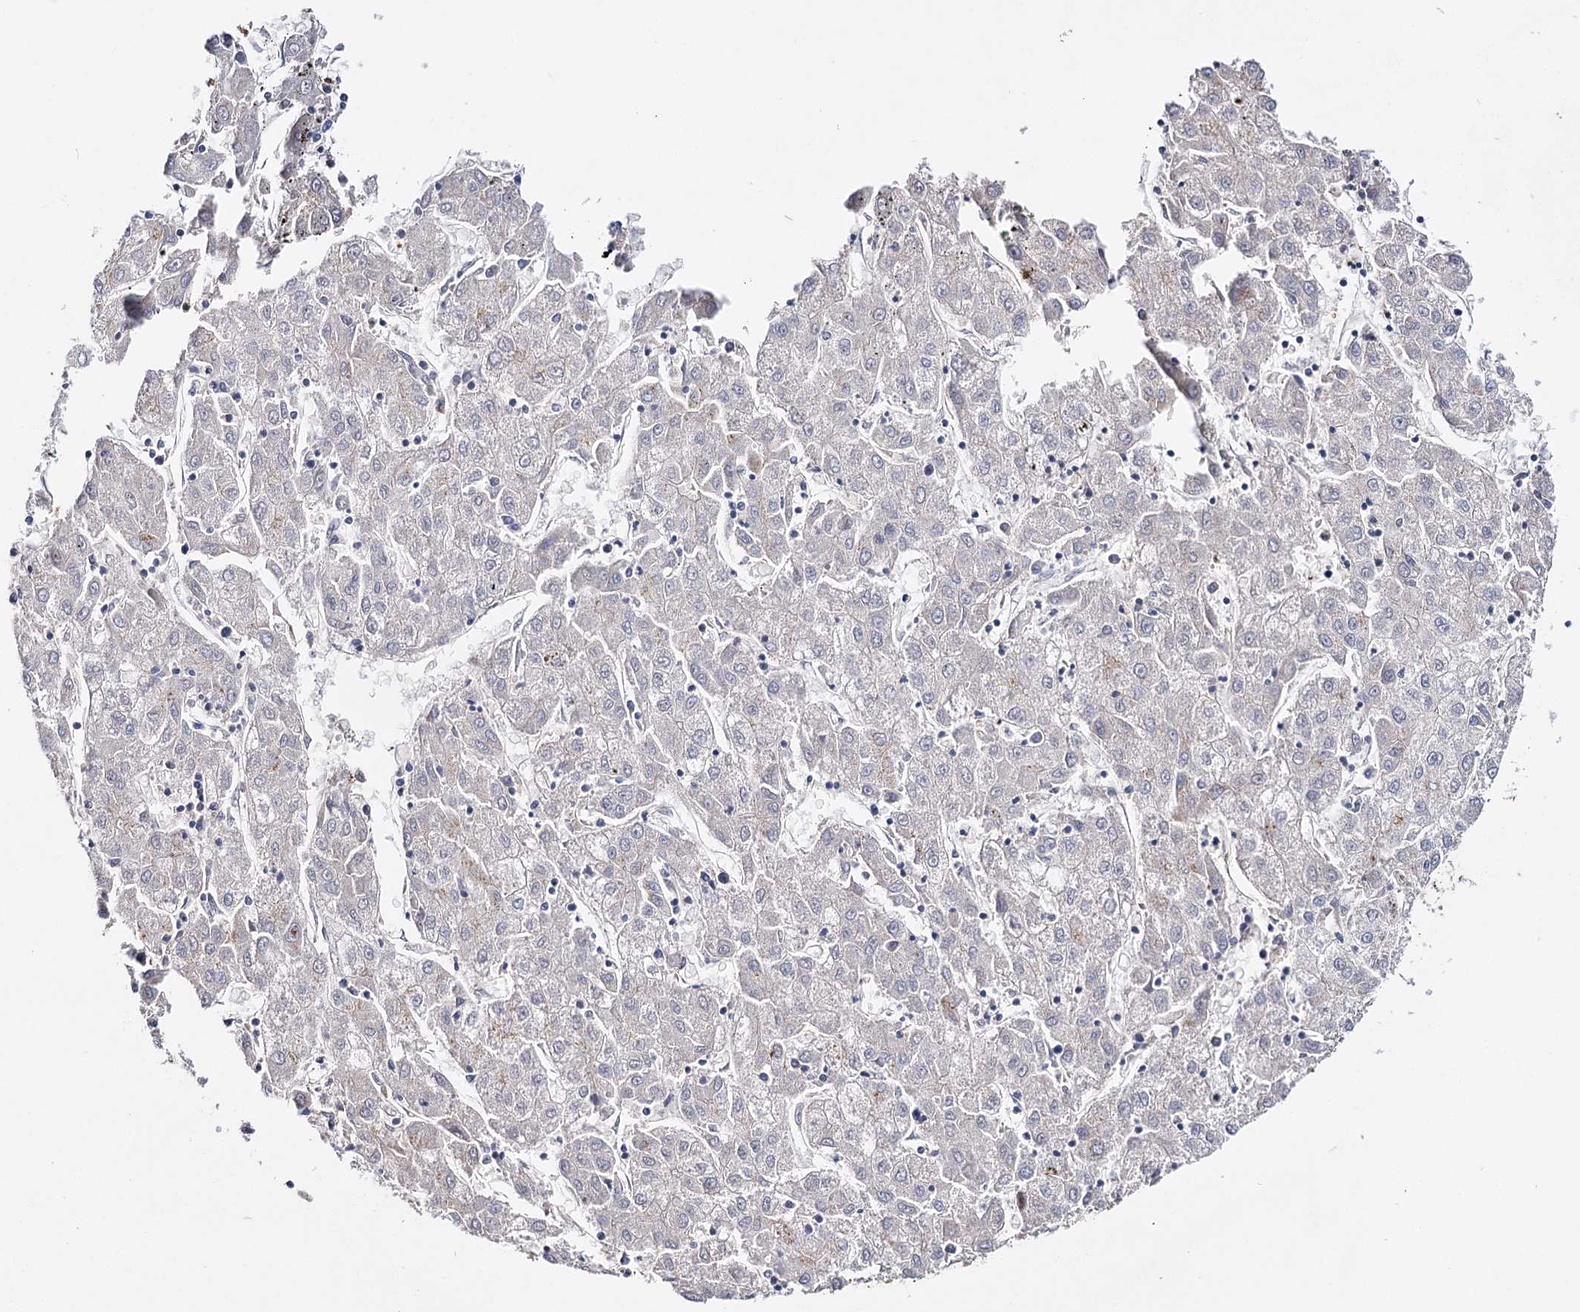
{"staining": {"intensity": "negative", "quantity": "none", "location": "none"}, "tissue": "liver cancer", "cell_type": "Tumor cells", "image_type": "cancer", "snomed": [{"axis": "morphology", "description": "Carcinoma, Hepatocellular, NOS"}, {"axis": "topography", "description": "Liver"}], "caption": "Tumor cells are negative for brown protein staining in liver cancer. Nuclei are stained in blue.", "gene": "CFAP46", "patient": {"sex": "male", "age": 72}}